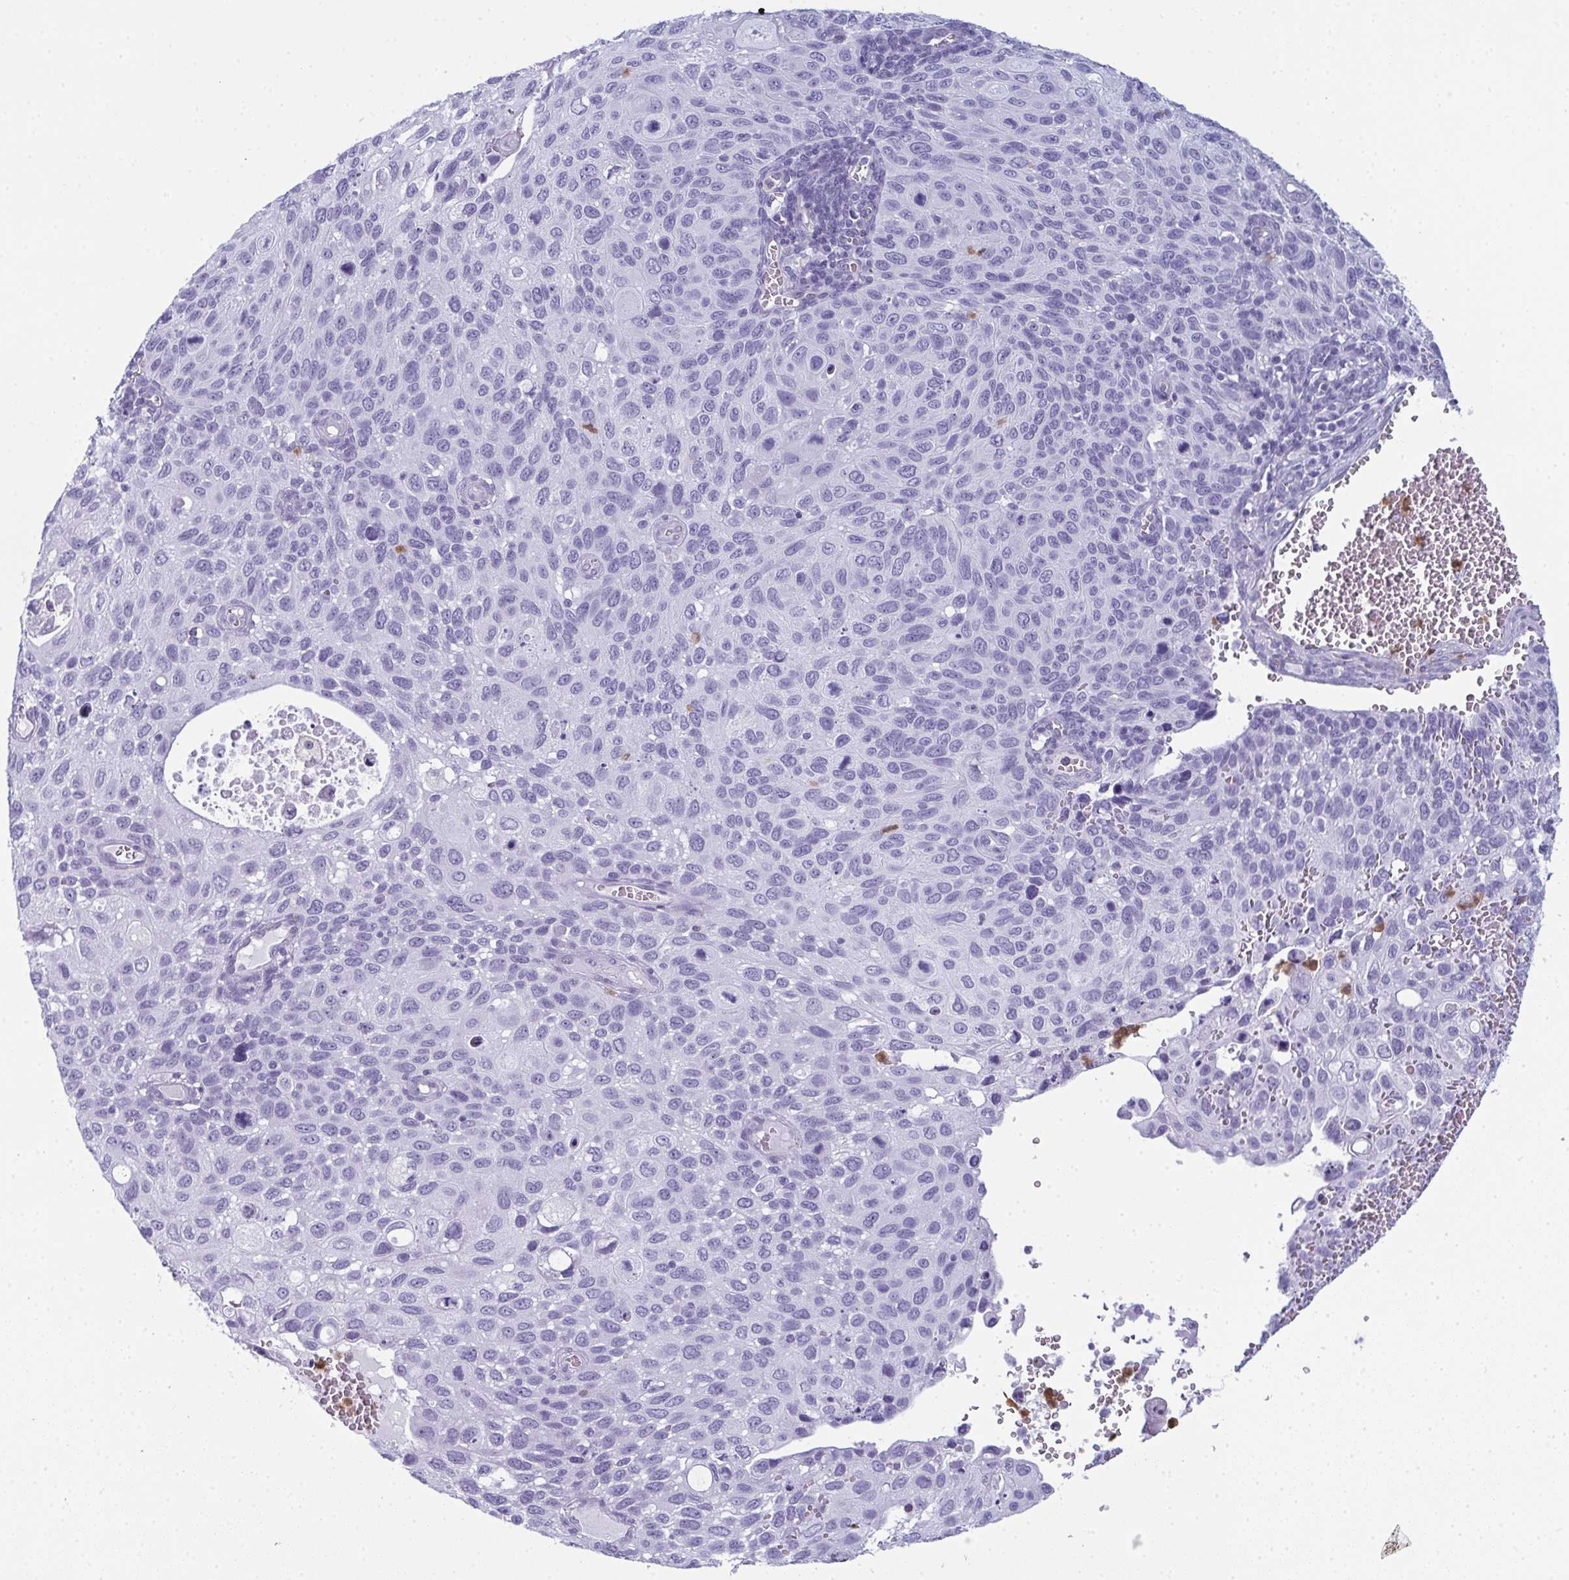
{"staining": {"intensity": "negative", "quantity": "none", "location": "none"}, "tissue": "cervical cancer", "cell_type": "Tumor cells", "image_type": "cancer", "snomed": [{"axis": "morphology", "description": "Squamous cell carcinoma, NOS"}, {"axis": "topography", "description": "Cervix"}], "caption": "A photomicrograph of cervical cancer (squamous cell carcinoma) stained for a protein reveals no brown staining in tumor cells.", "gene": "CDA", "patient": {"sex": "female", "age": 70}}